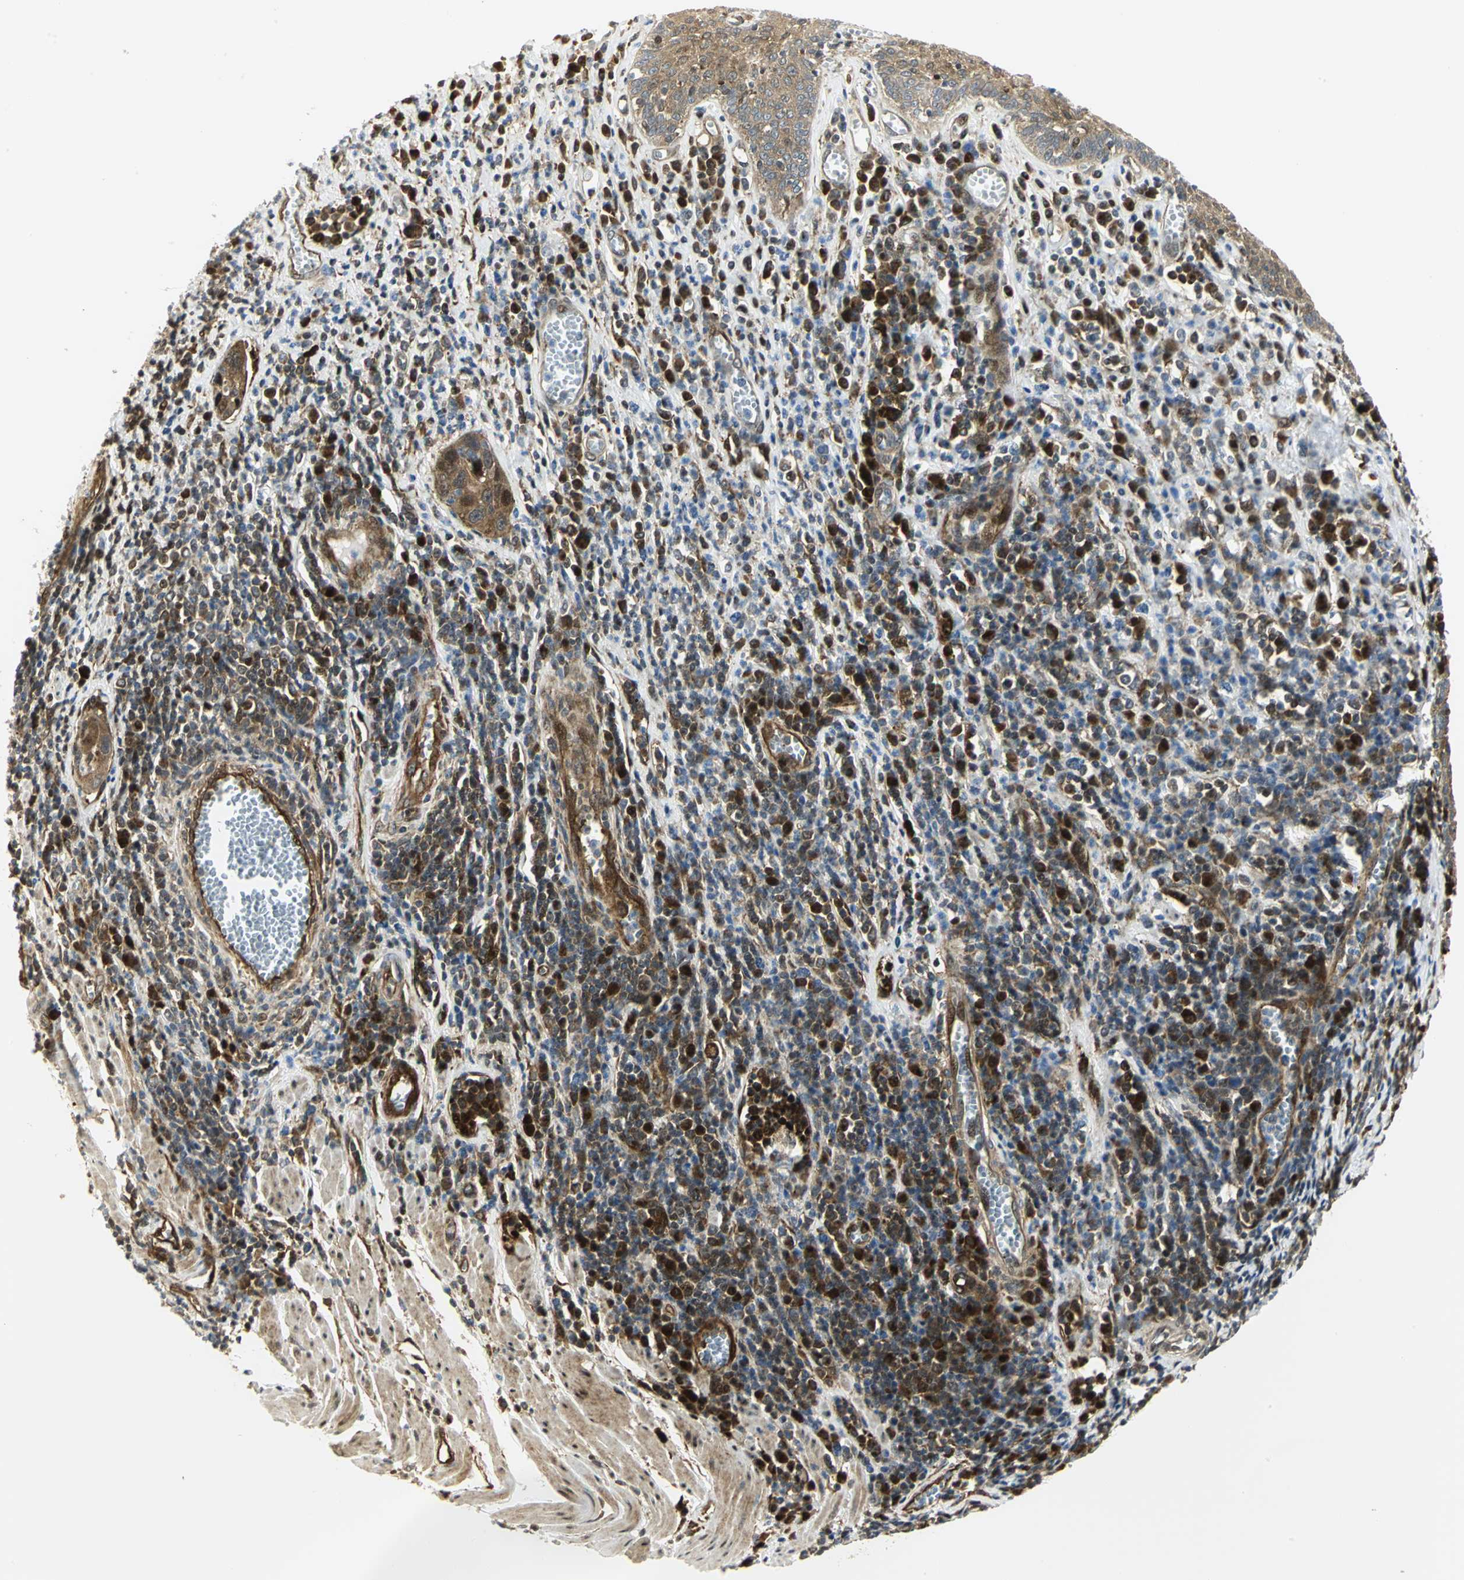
{"staining": {"intensity": "strong", "quantity": ">75%", "location": "cytoplasmic/membranous,nuclear"}, "tissue": "esophagus", "cell_type": "Squamous epithelial cells", "image_type": "normal", "snomed": [{"axis": "morphology", "description": "Normal tissue, NOS"}, {"axis": "morphology", "description": "Squamous cell carcinoma, NOS"}, {"axis": "topography", "description": "Esophagus"}], "caption": "Immunohistochemistry (IHC) of benign human esophagus demonstrates high levels of strong cytoplasmic/membranous,nuclear expression in approximately >75% of squamous epithelial cells.", "gene": "EEA1", "patient": {"sex": "male", "age": 65}}